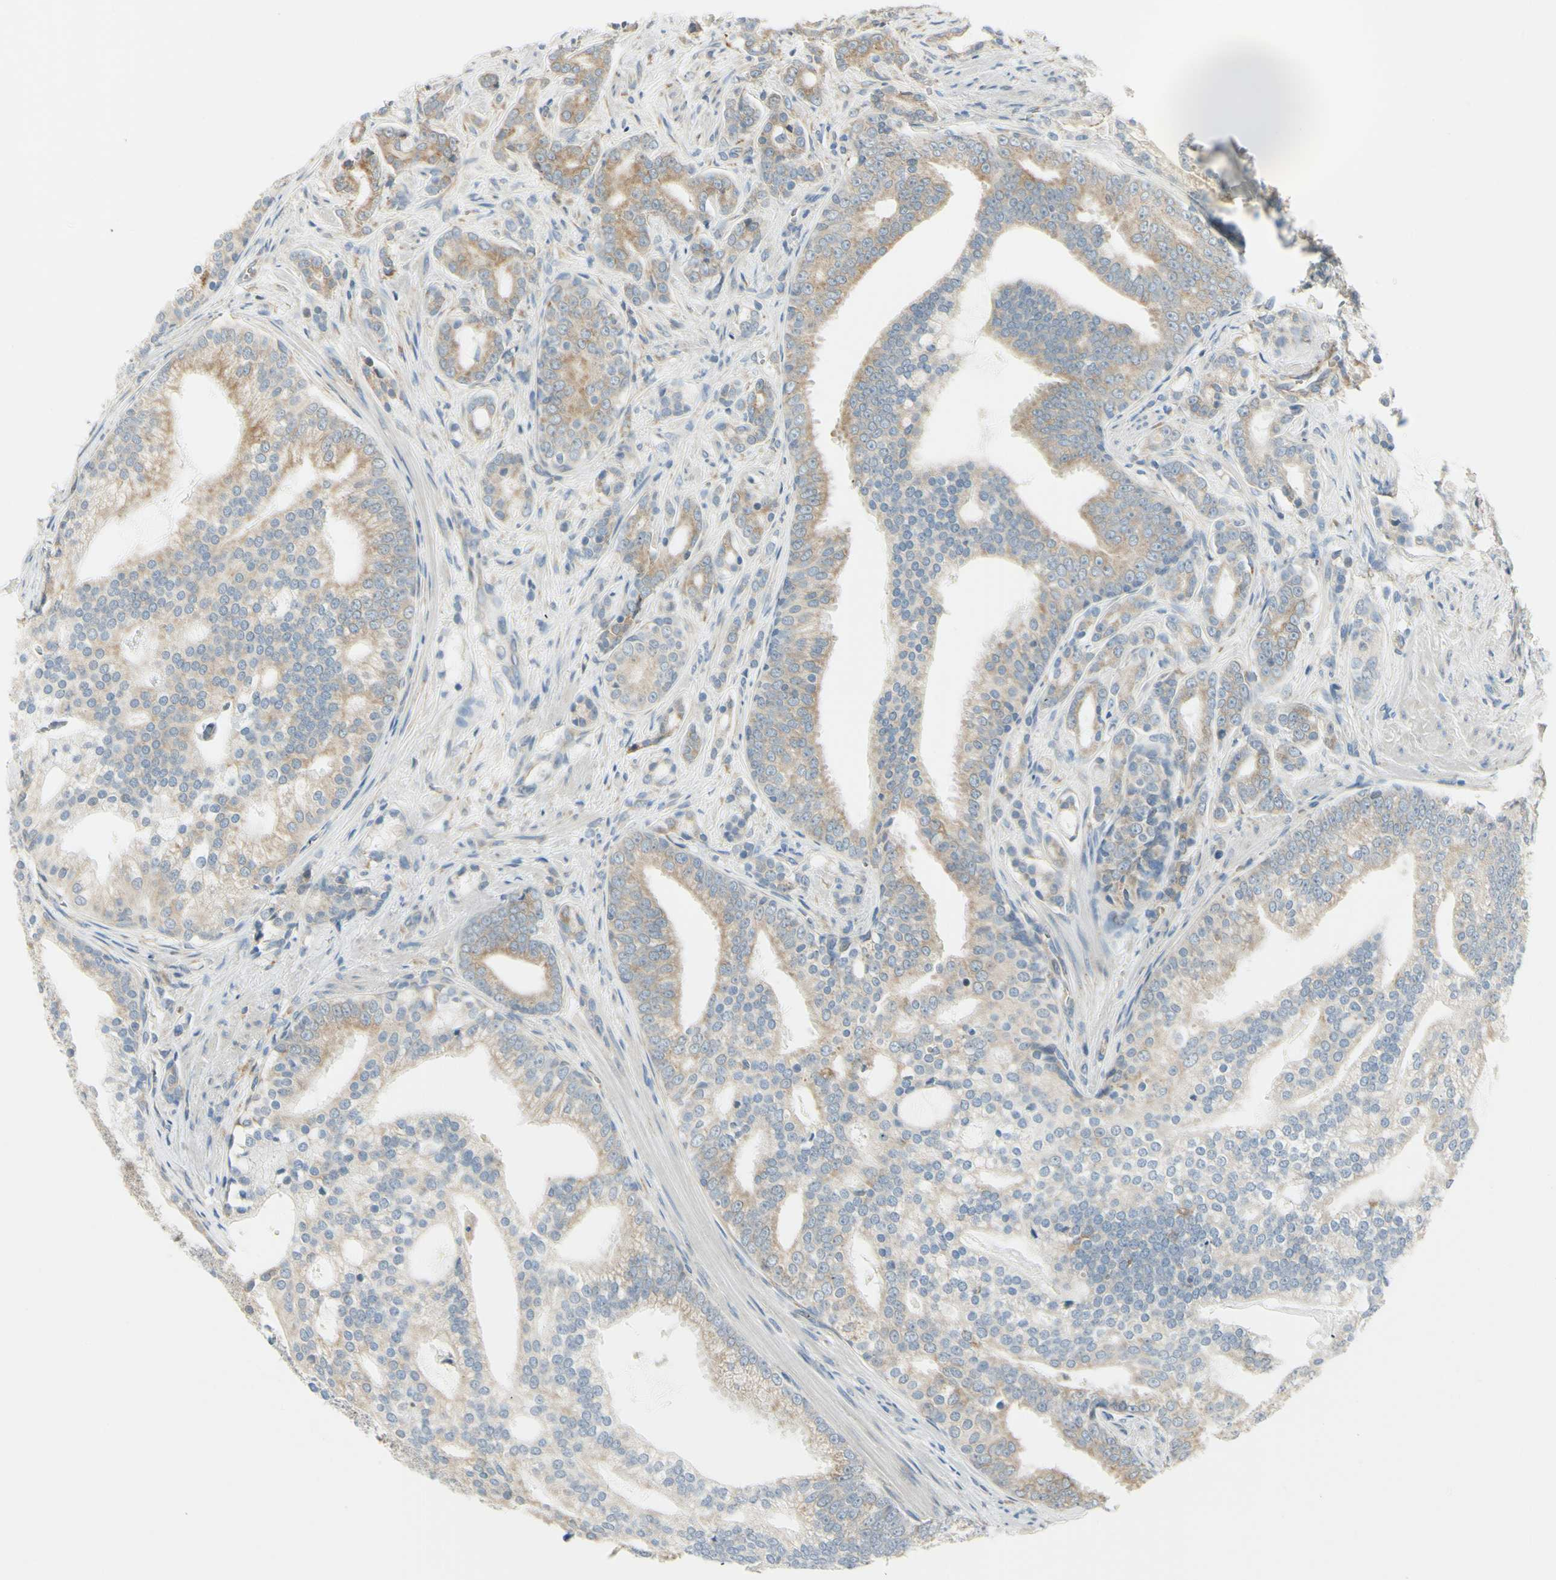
{"staining": {"intensity": "weak", "quantity": "25%-75%", "location": "cytoplasmic/membranous"}, "tissue": "prostate cancer", "cell_type": "Tumor cells", "image_type": "cancer", "snomed": [{"axis": "morphology", "description": "Adenocarcinoma, Low grade"}, {"axis": "topography", "description": "Prostate"}], "caption": "Weak cytoplasmic/membranous positivity for a protein is appreciated in about 25%-75% of tumor cells of prostate cancer using IHC.", "gene": "IGDCC4", "patient": {"sex": "male", "age": 58}}